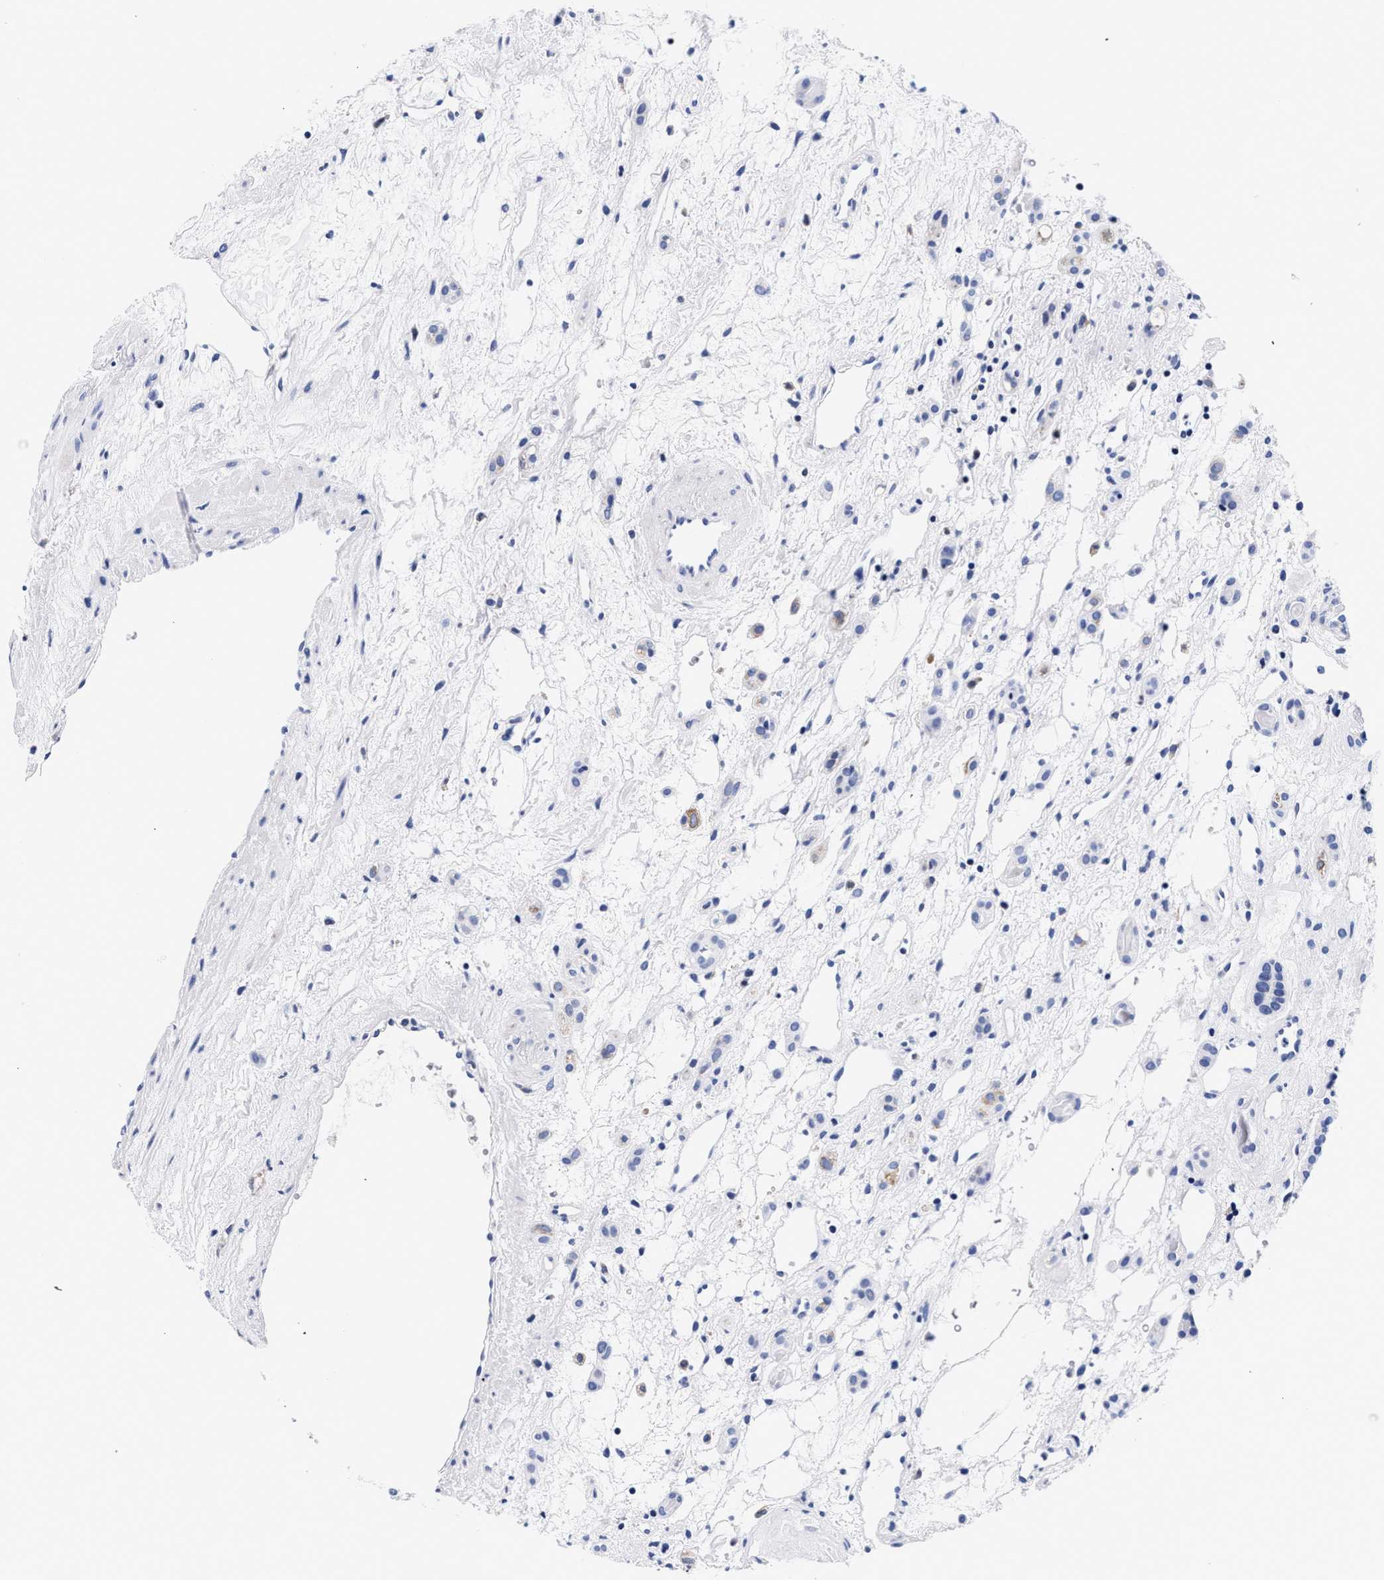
{"staining": {"intensity": "negative", "quantity": "none", "location": "none"}, "tissue": "renal cancer", "cell_type": "Tumor cells", "image_type": "cancer", "snomed": [{"axis": "morphology", "description": "Adenocarcinoma, NOS"}, {"axis": "topography", "description": "Kidney"}], "caption": "This is an immunohistochemistry (IHC) photomicrograph of renal cancer. There is no positivity in tumor cells.", "gene": "RAB3B", "patient": {"sex": "female", "age": 60}}